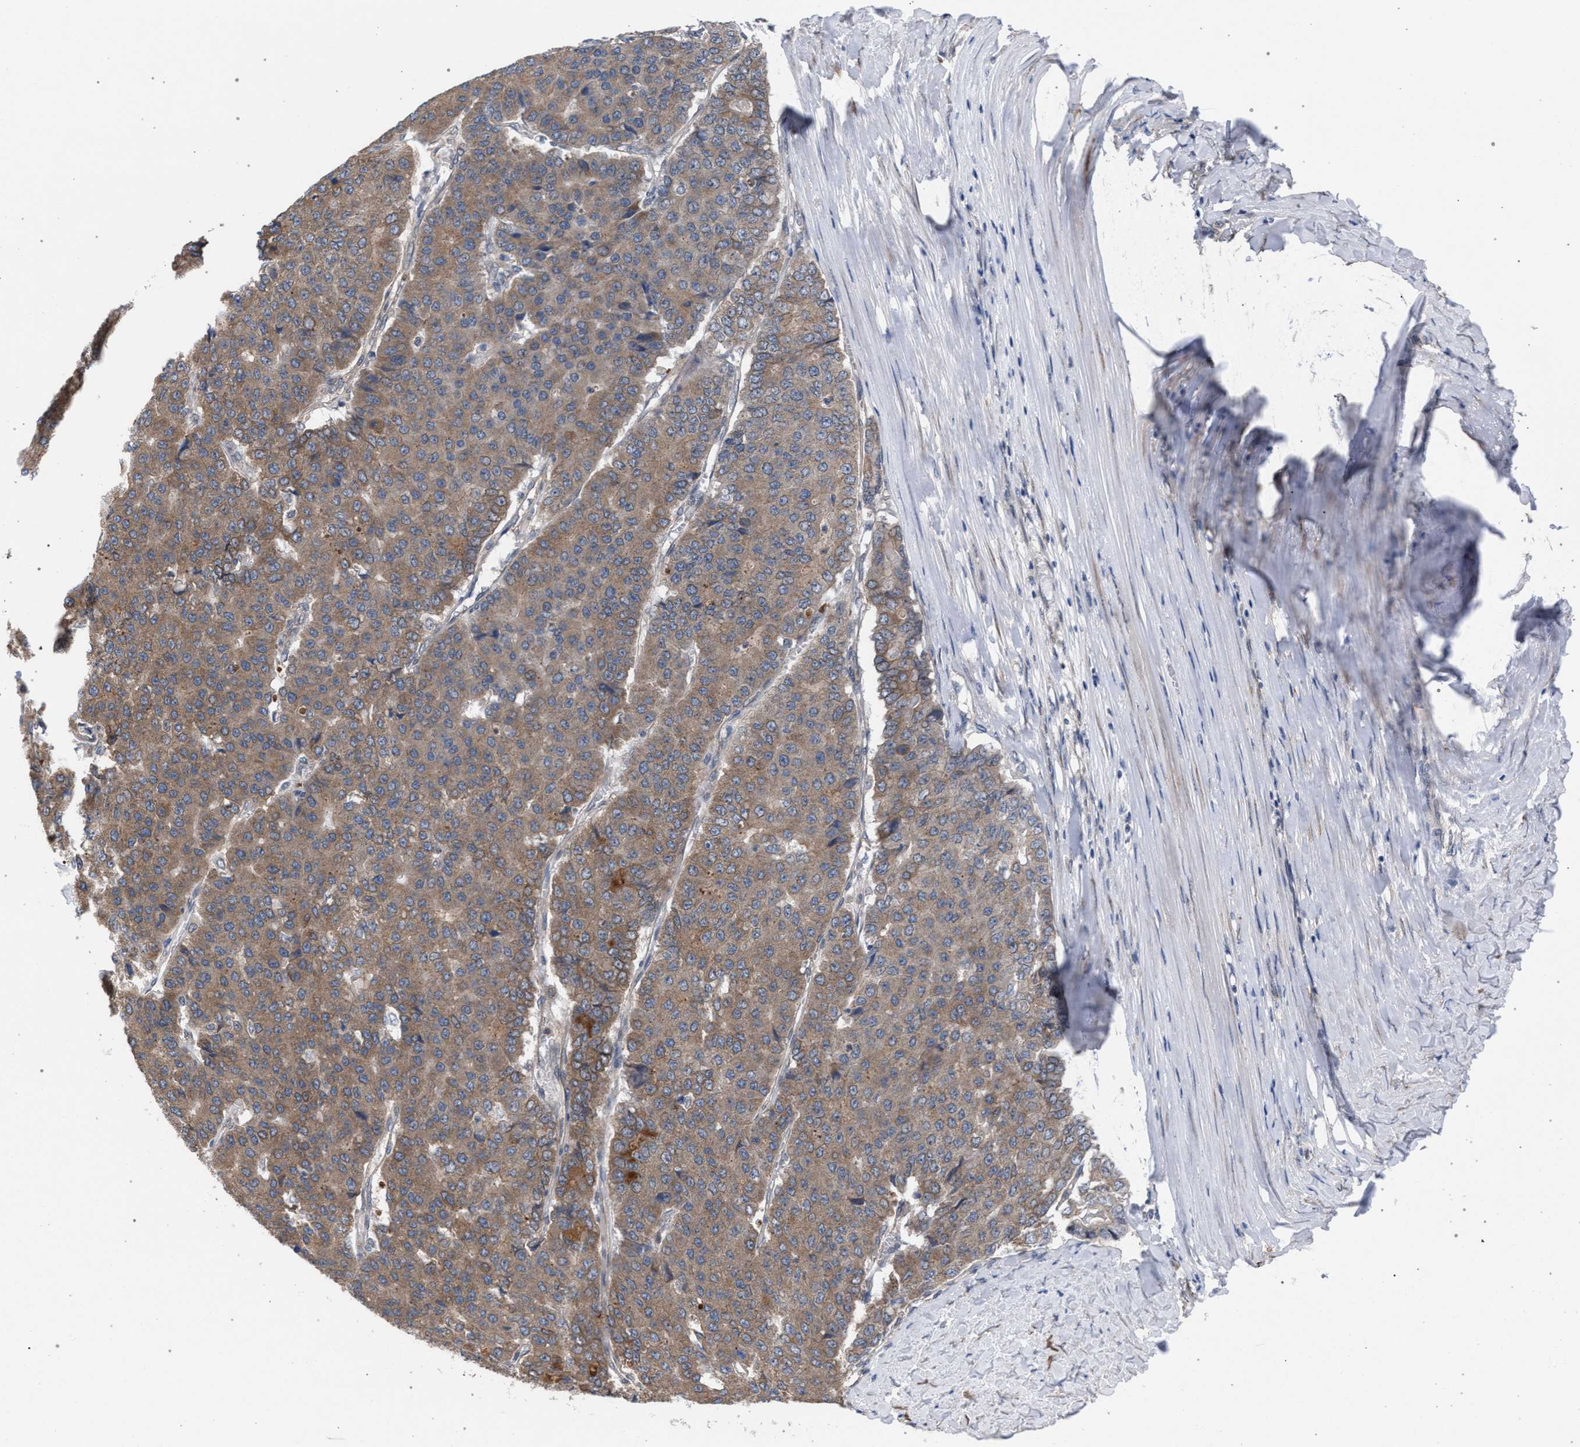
{"staining": {"intensity": "moderate", "quantity": ">75%", "location": "cytoplasmic/membranous"}, "tissue": "pancreatic cancer", "cell_type": "Tumor cells", "image_type": "cancer", "snomed": [{"axis": "morphology", "description": "Adenocarcinoma, NOS"}, {"axis": "topography", "description": "Pancreas"}], "caption": "This photomicrograph shows pancreatic cancer stained with immunohistochemistry to label a protein in brown. The cytoplasmic/membranous of tumor cells show moderate positivity for the protein. Nuclei are counter-stained blue.", "gene": "ARPC5L", "patient": {"sex": "male", "age": 50}}